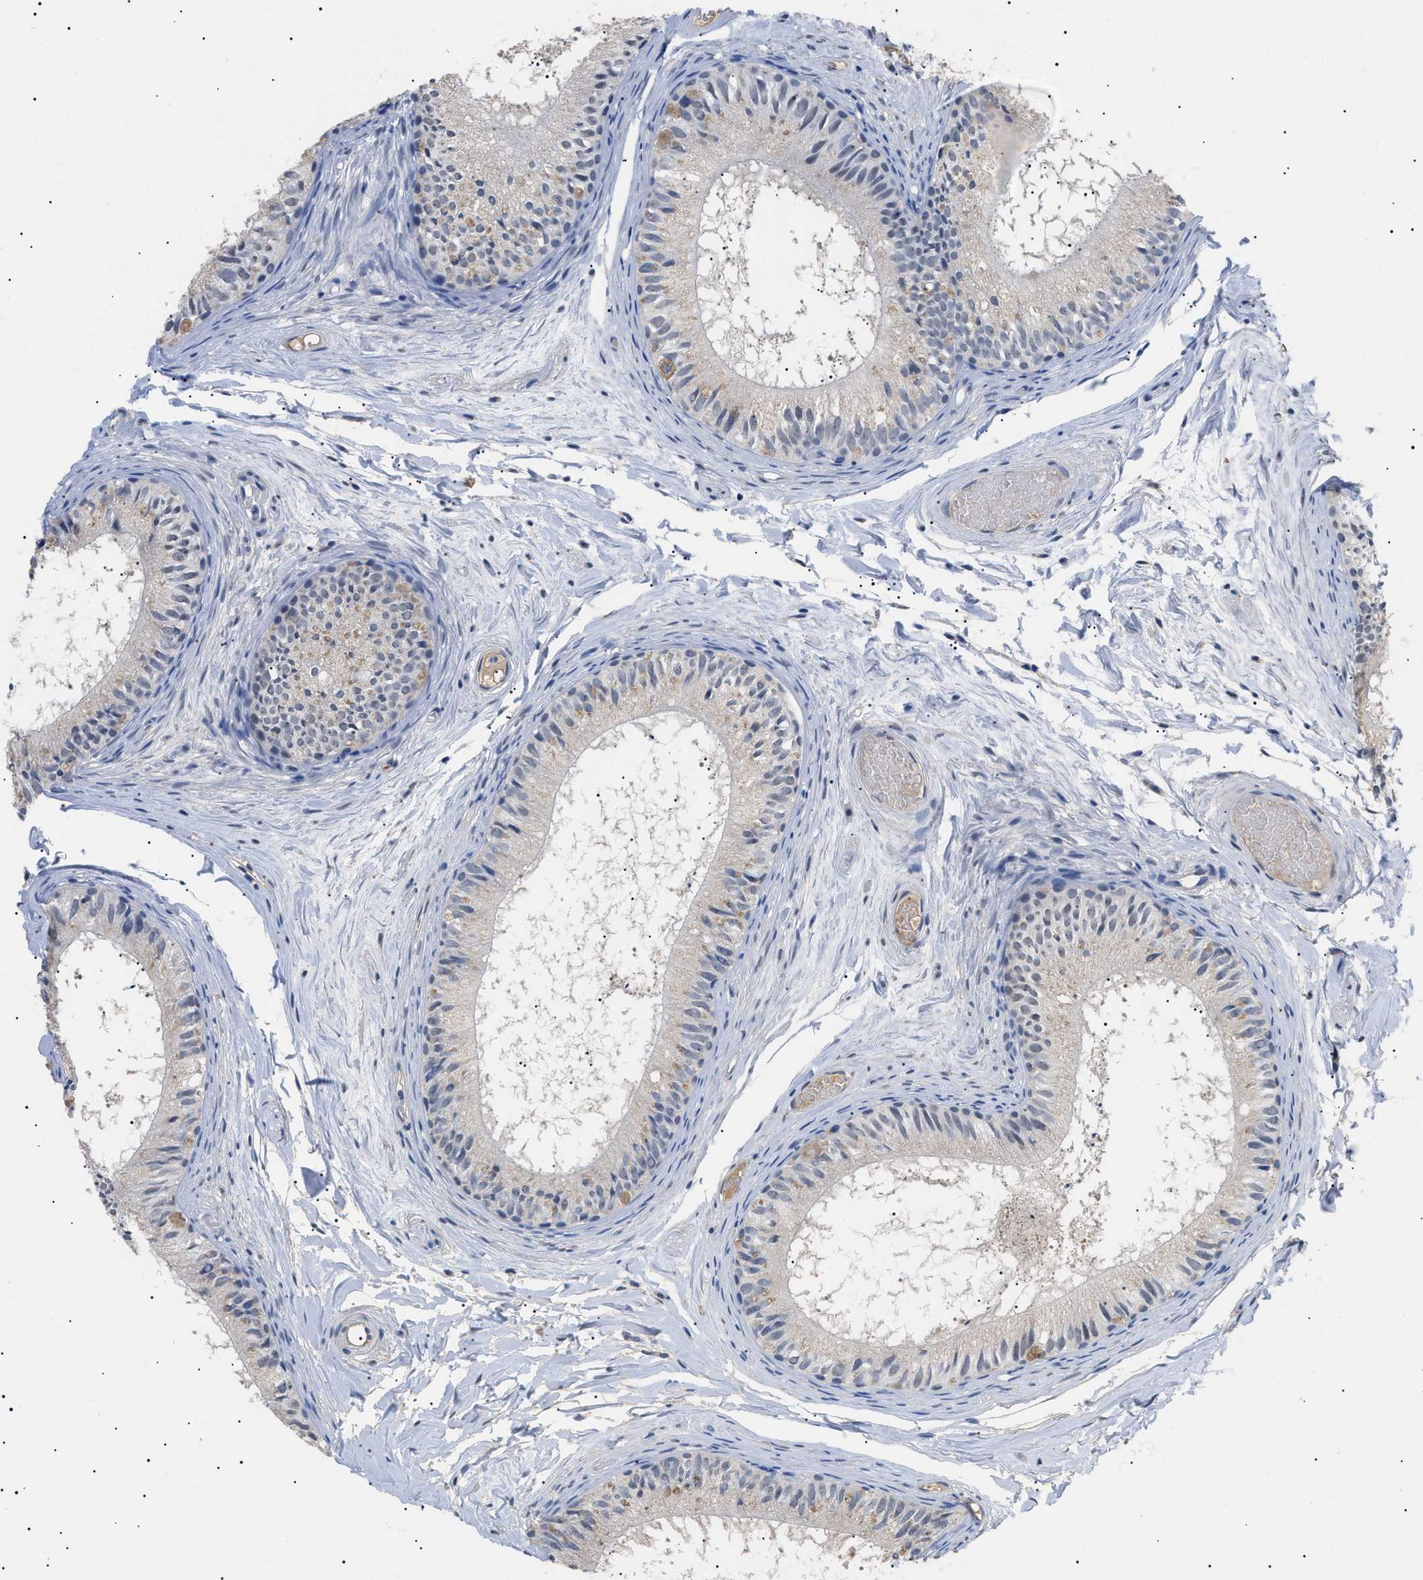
{"staining": {"intensity": "weak", "quantity": ">75%", "location": "cytoplasmic/membranous"}, "tissue": "epididymis", "cell_type": "Glandular cells", "image_type": "normal", "snomed": [{"axis": "morphology", "description": "Normal tissue, NOS"}, {"axis": "topography", "description": "Epididymis"}], "caption": "Glandular cells display low levels of weak cytoplasmic/membranous staining in about >75% of cells in benign epididymis. (brown staining indicates protein expression, while blue staining denotes nuclei).", "gene": "PRRT2", "patient": {"sex": "male", "age": 46}}